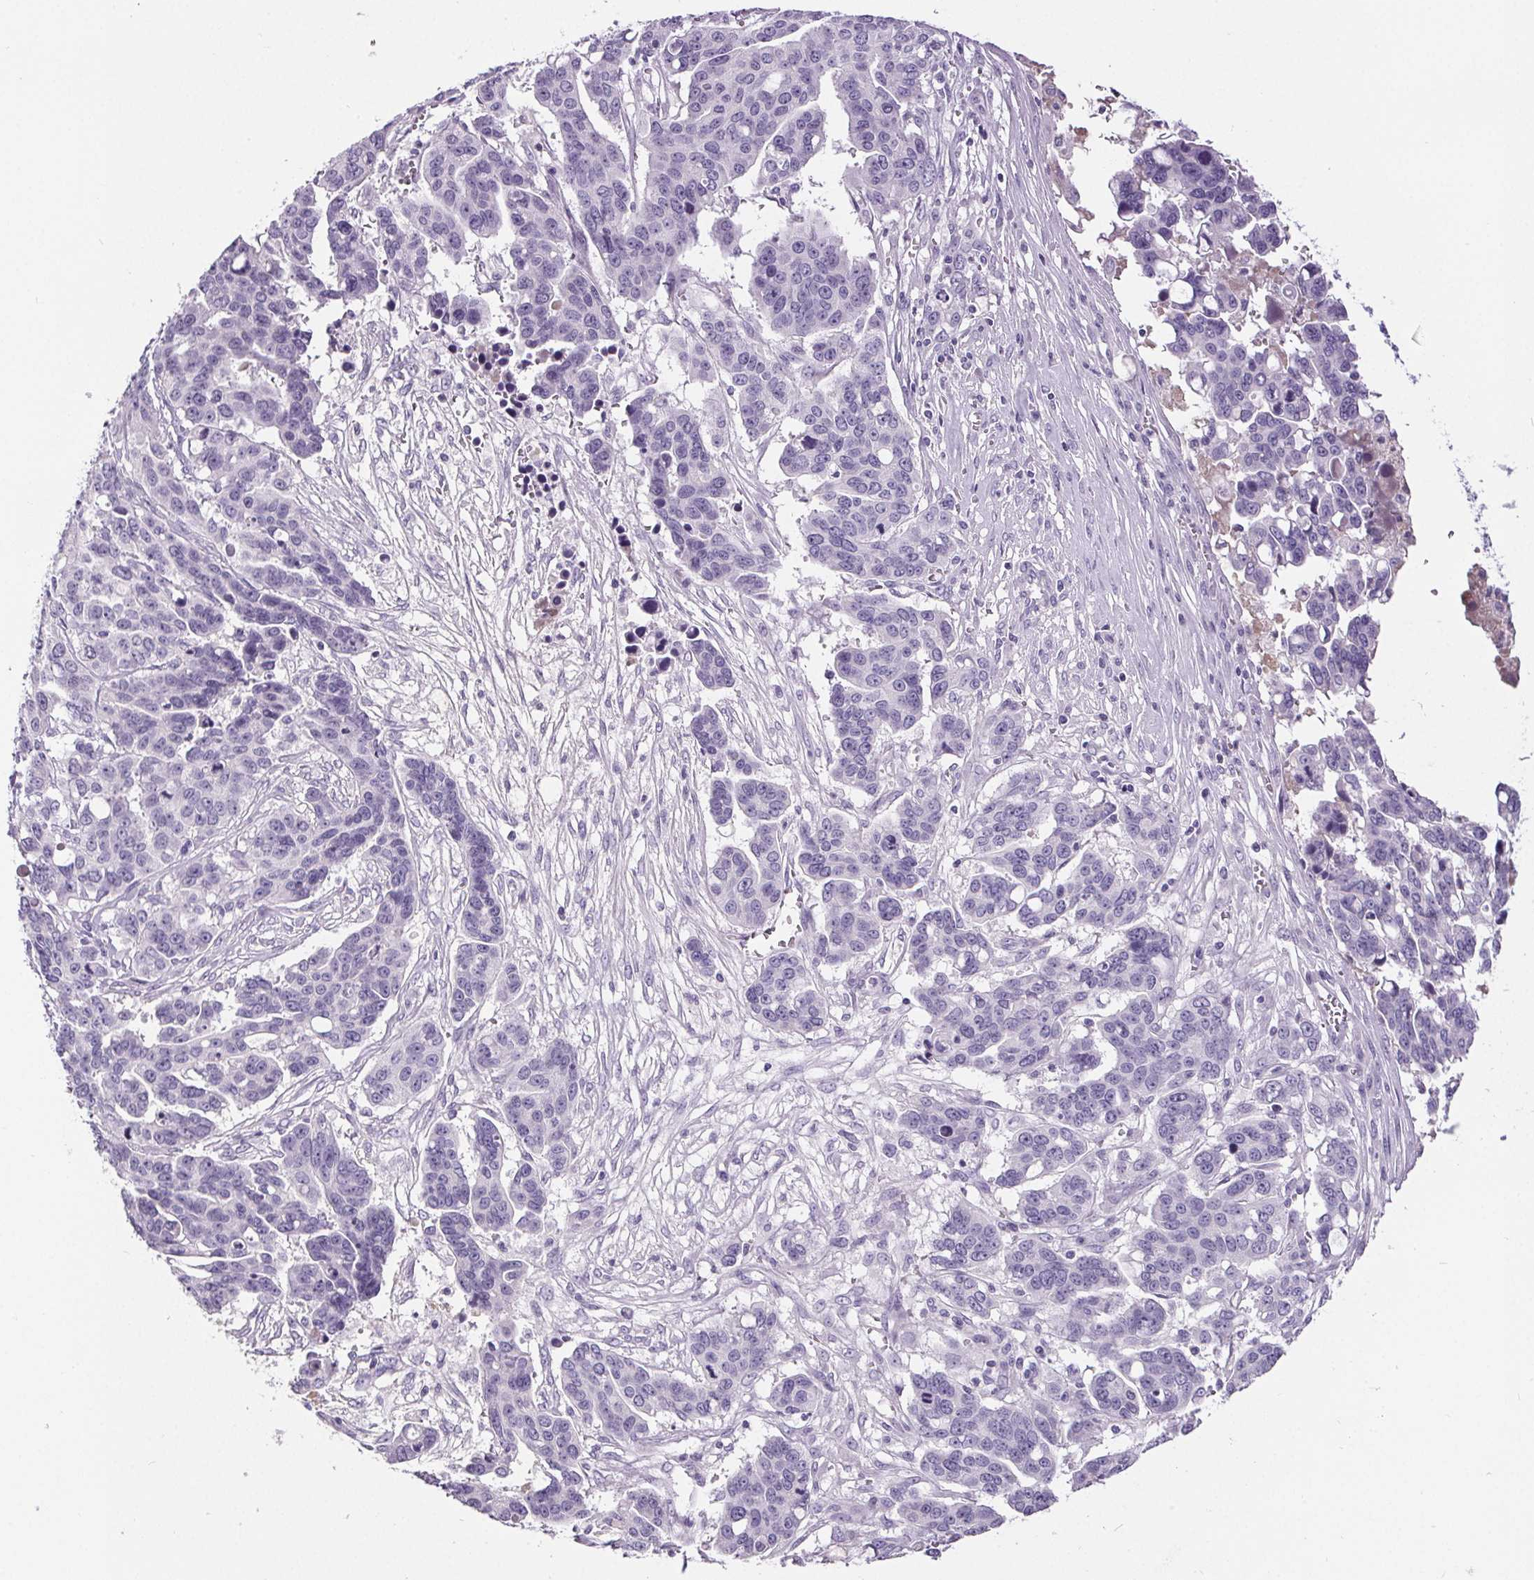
{"staining": {"intensity": "negative", "quantity": "none", "location": "none"}, "tissue": "ovarian cancer", "cell_type": "Tumor cells", "image_type": "cancer", "snomed": [{"axis": "morphology", "description": "Carcinoma, endometroid"}, {"axis": "topography", "description": "Ovary"}], "caption": "High magnification brightfield microscopy of ovarian endometroid carcinoma stained with DAB (brown) and counterstained with hematoxylin (blue): tumor cells show no significant positivity.", "gene": "CD5L", "patient": {"sex": "female", "age": 78}}